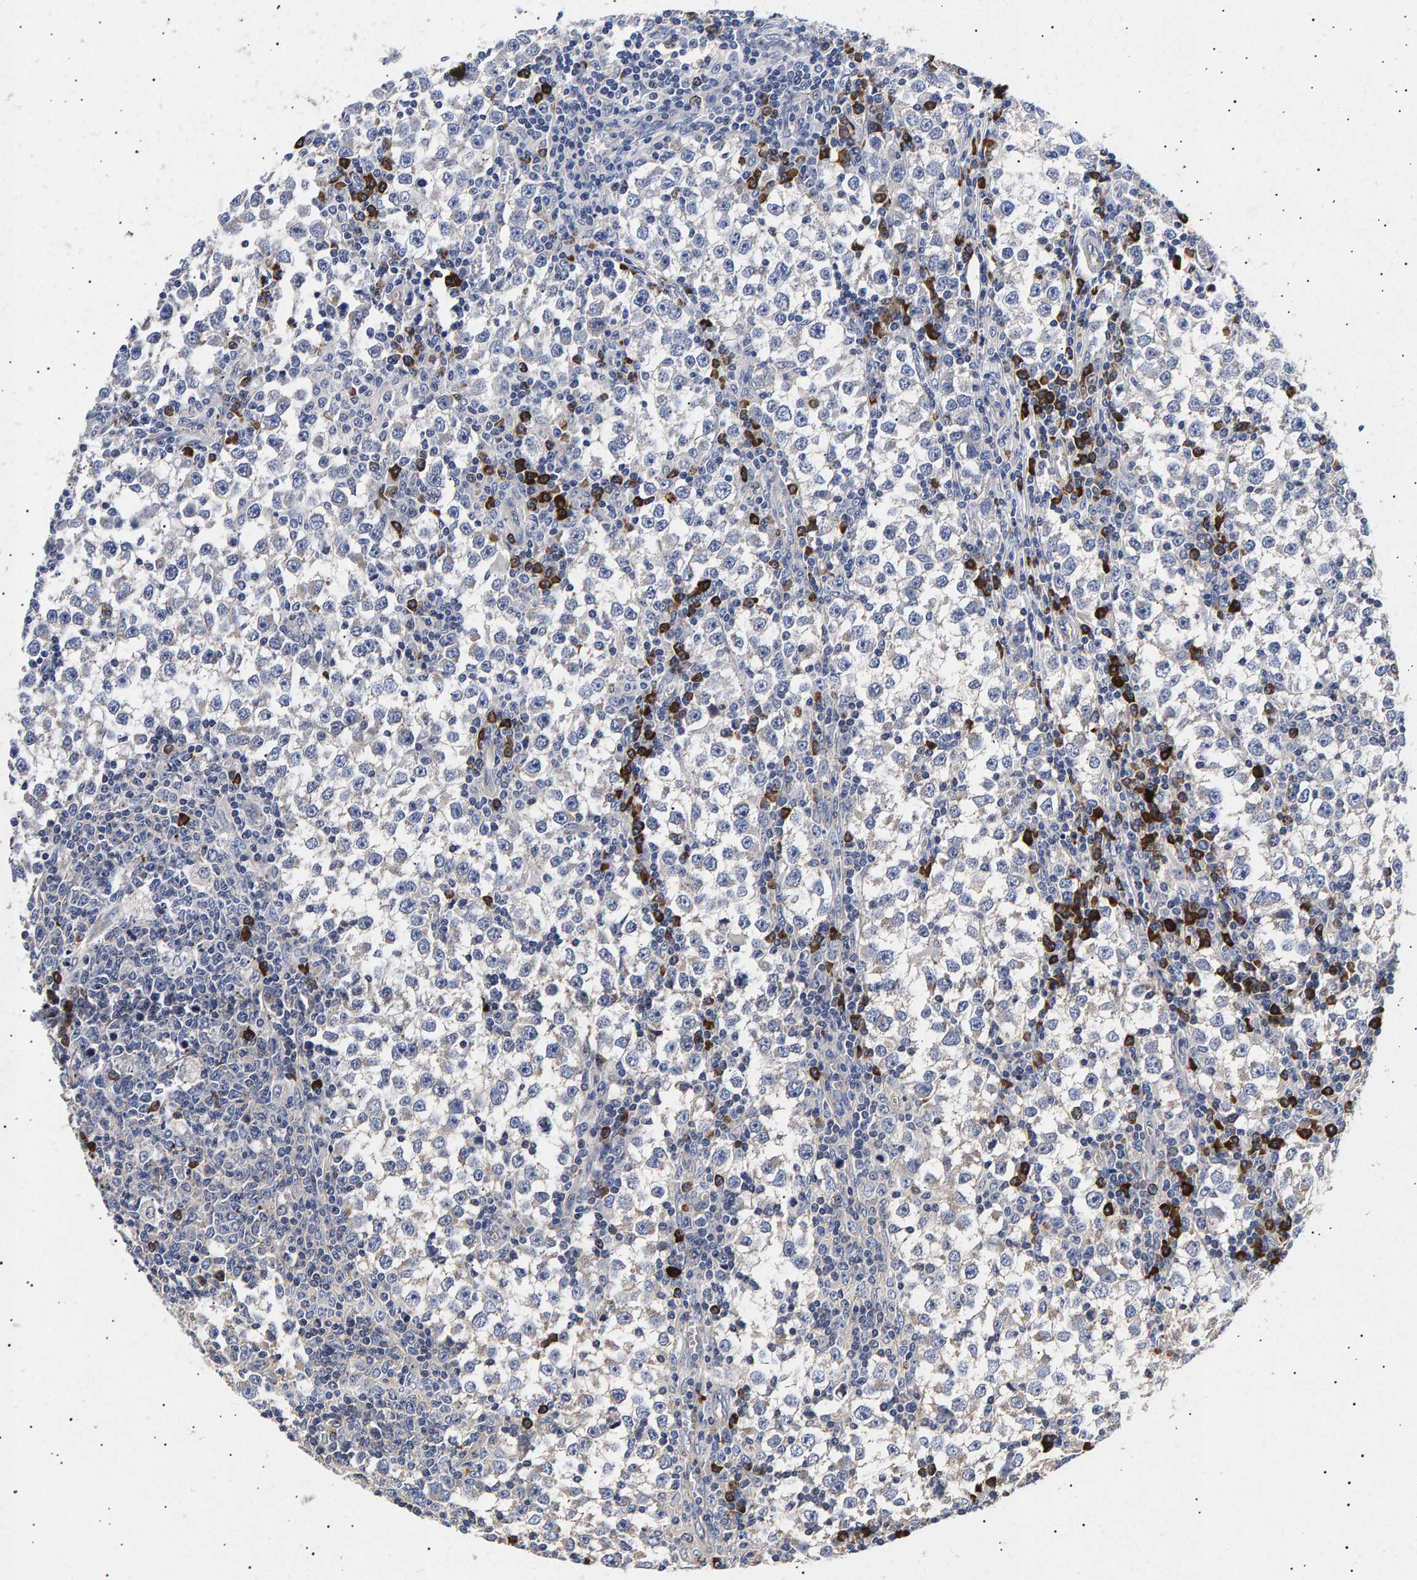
{"staining": {"intensity": "negative", "quantity": "none", "location": "none"}, "tissue": "testis cancer", "cell_type": "Tumor cells", "image_type": "cancer", "snomed": [{"axis": "morphology", "description": "Seminoma, NOS"}, {"axis": "topography", "description": "Testis"}], "caption": "High power microscopy histopathology image of an immunohistochemistry (IHC) image of seminoma (testis), revealing no significant staining in tumor cells.", "gene": "ANKRD40", "patient": {"sex": "male", "age": 65}}